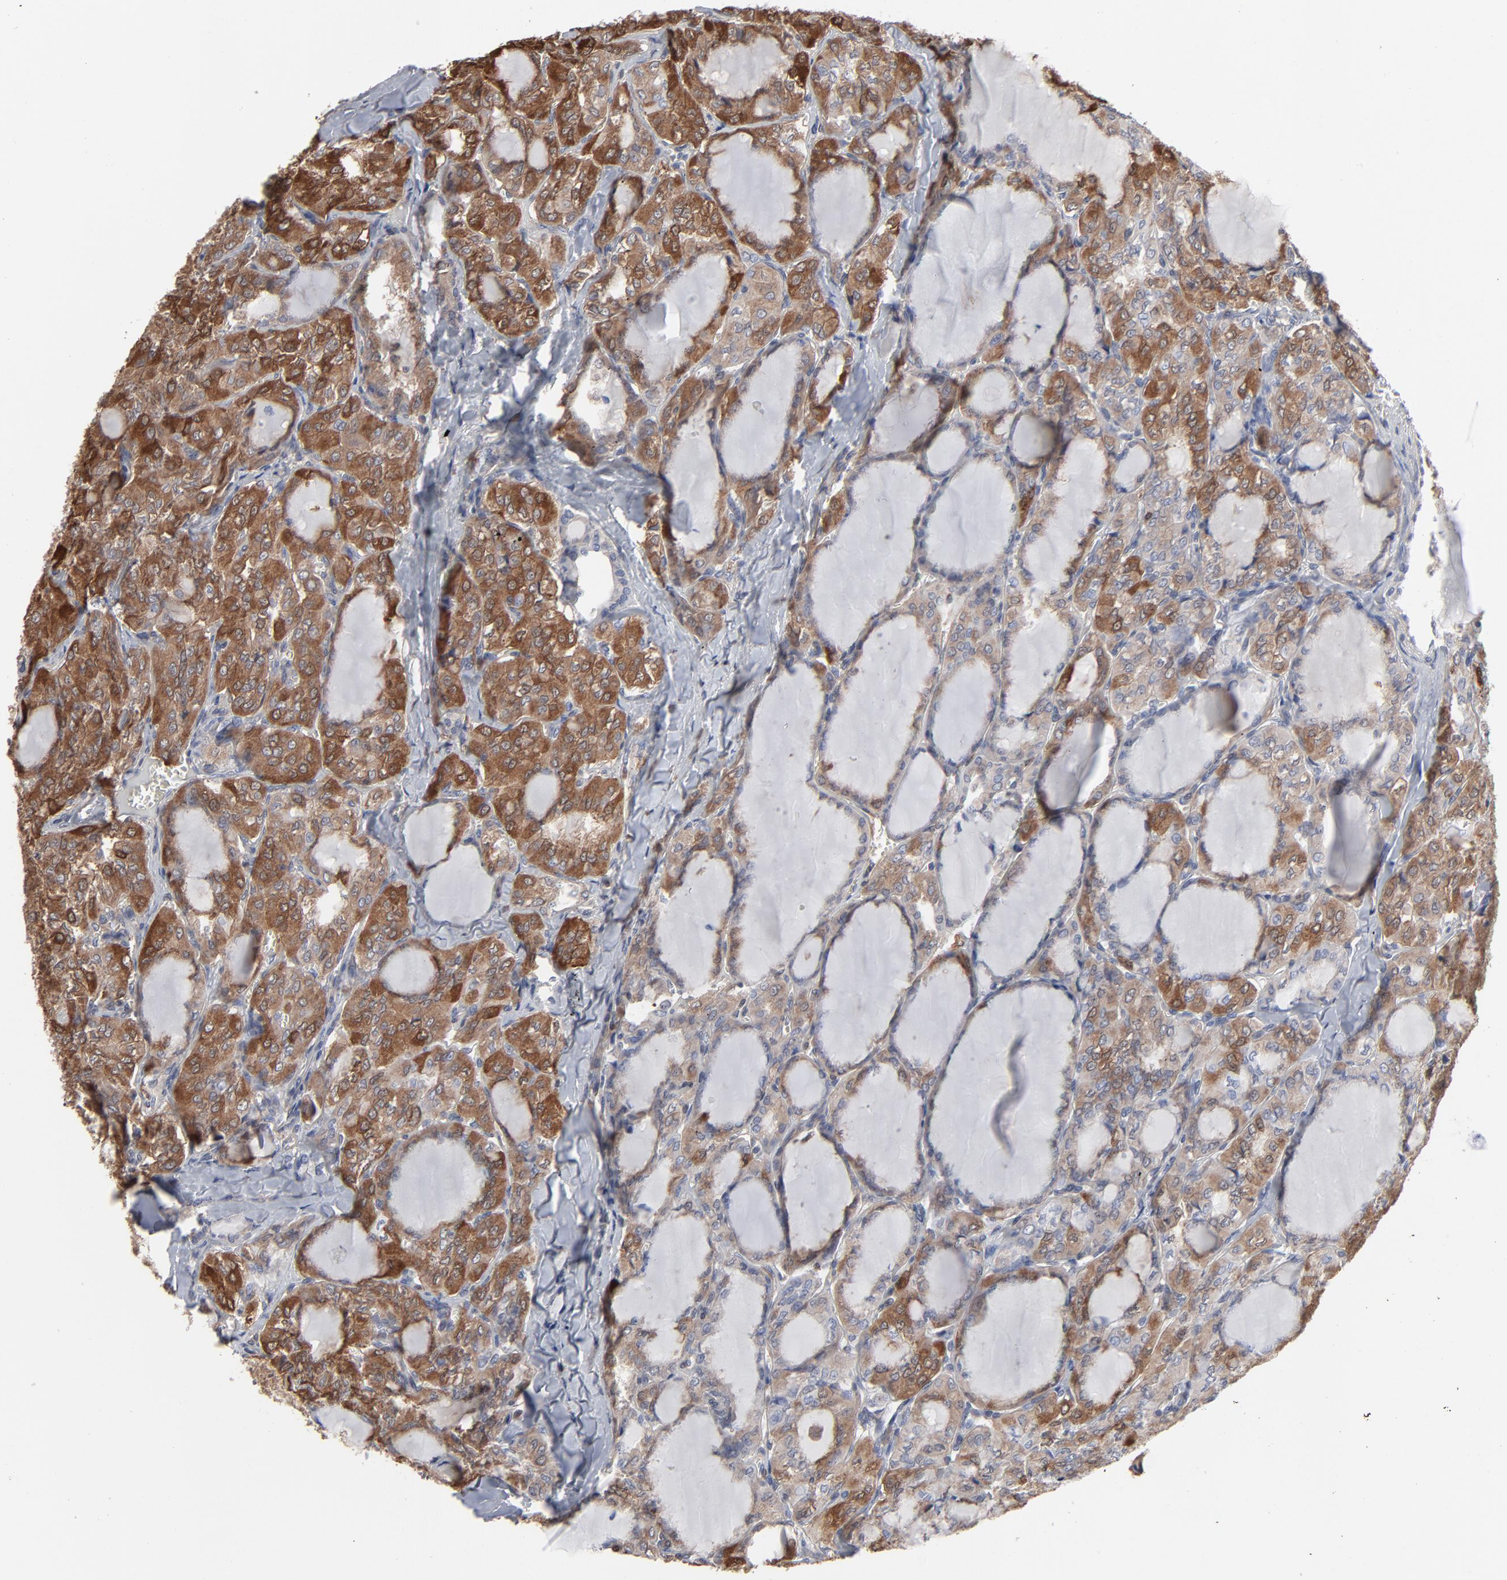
{"staining": {"intensity": "strong", "quantity": ">75%", "location": "cytoplasmic/membranous"}, "tissue": "thyroid cancer", "cell_type": "Tumor cells", "image_type": "cancer", "snomed": [{"axis": "morphology", "description": "Papillary adenocarcinoma, NOS"}, {"axis": "topography", "description": "Thyroid gland"}], "caption": "The histopathology image shows staining of papillary adenocarcinoma (thyroid), revealing strong cytoplasmic/membranous protein positivity (brown color) within tumor cells. The protein of interest is stained brown, and the nuclei are stained in blue (DAB (3,3'-diaminobenzidine) IHC with brightfield microscopy, high magnification).", "gene": "MAP2K1", "patient": {"sex": "male", "age": 20}}